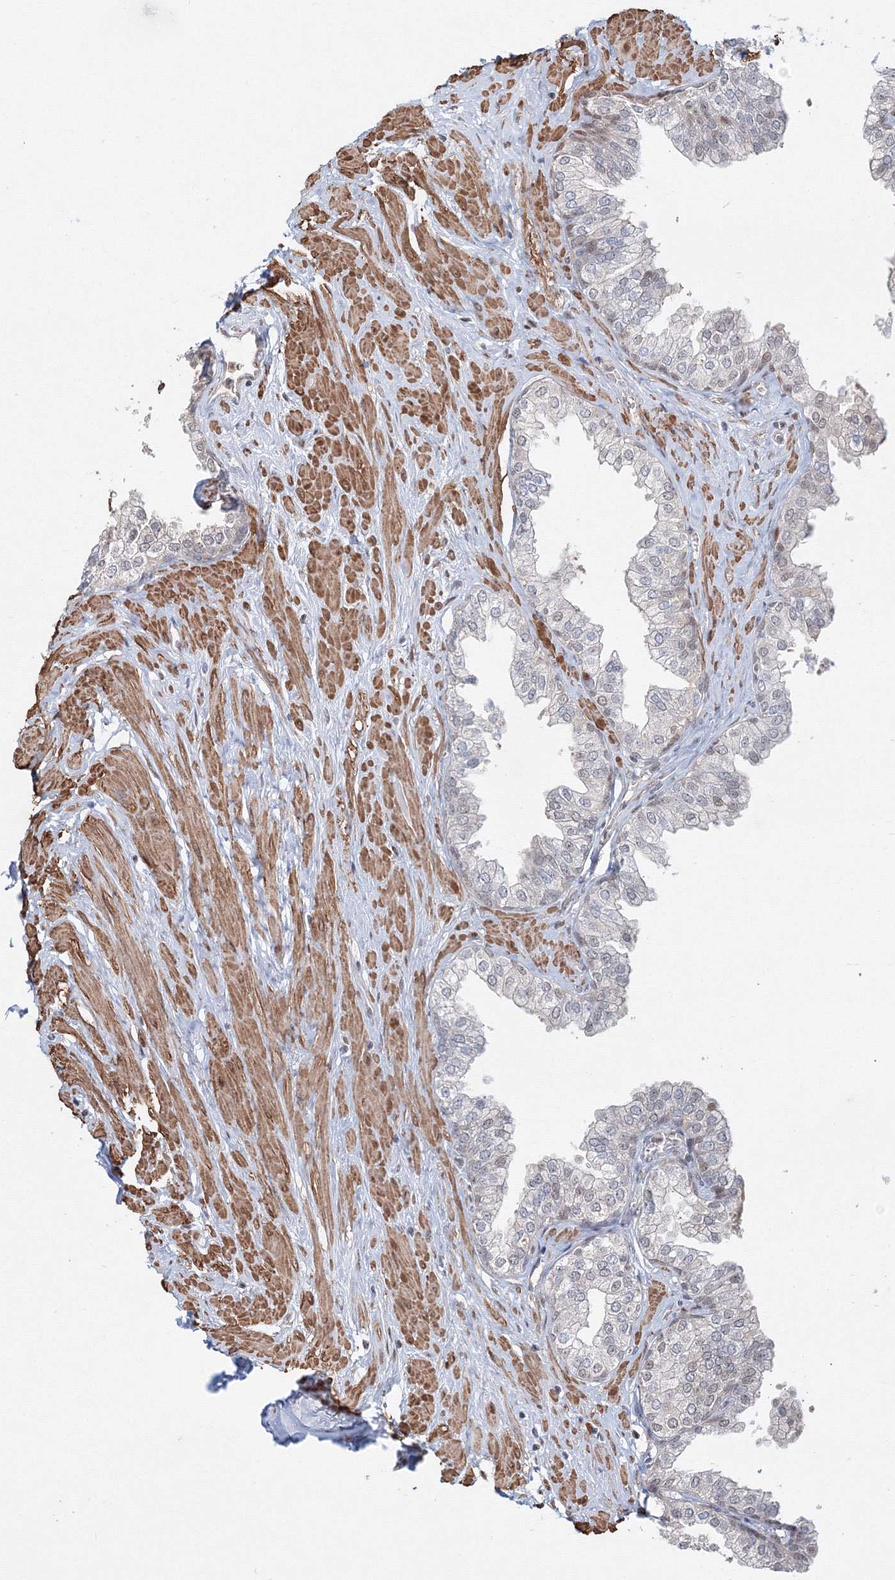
{"staining": {"intensity": "weak", "quantity": "<25%", "location": "nuclear"}, "tissue": "prostate", "cell_type": "Glandular cells", "image_type": "normal", "snomed": [{"axis": "morphology", "description": "Normal tissue, NOS"}, {"axis": "morphology", "description": "Urothelial carcinoma, Low grade"}, {"axis": "topography", "description": "Urinary bladder"}, {"axis": "topography", "description": "Prostate"}], "caption": "Human prostate stained for a protein using immunohistochemistry (IHC) reveals no positivity in glandular cells.", "gene": "ARHGAP21", "patient": {"sex": "male", "age": 60}}